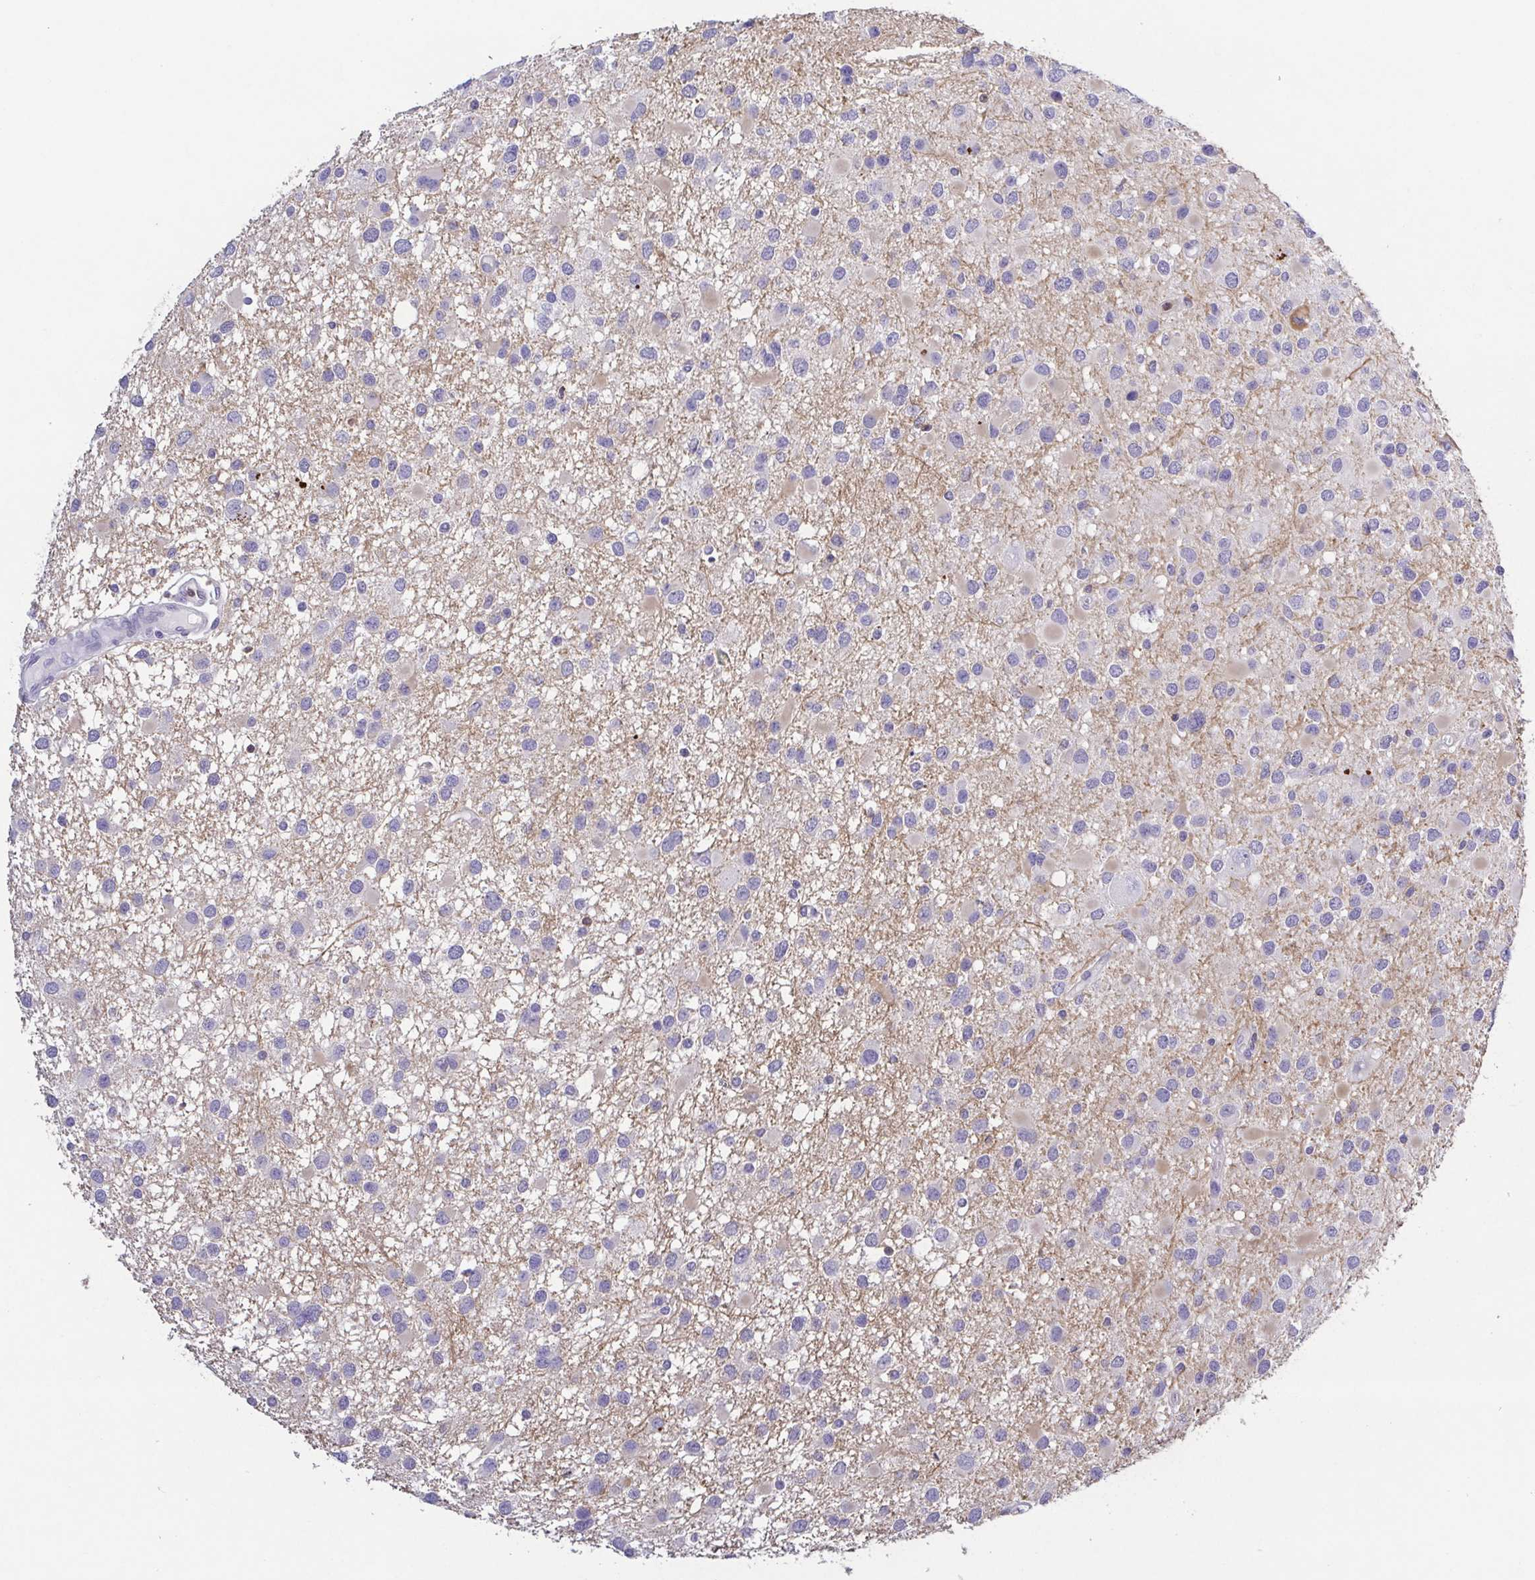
{"staining": {"intensity": "negative", "quantity": "none", "location": "none"}, "tissue": "glioma", "cell_type": "Tumor cells", "image_type": "cancer", "snomed": [{"axis": "morphology", "description": "Glioma, malignant, Low grade"}, {"axis": "topography", "description": "Brain"}], "caption": "An immunohistochemistry (IHC) micrograph of malignant glioma (low-grade) is shown. There is no staining in tumor cells of malignant glioma (low-grade). (DAB IHC visualized using brightfield microscopy, high magnification).", "gene": "PGLYRP1", "patient": {"sex": "female", "age": 32}}